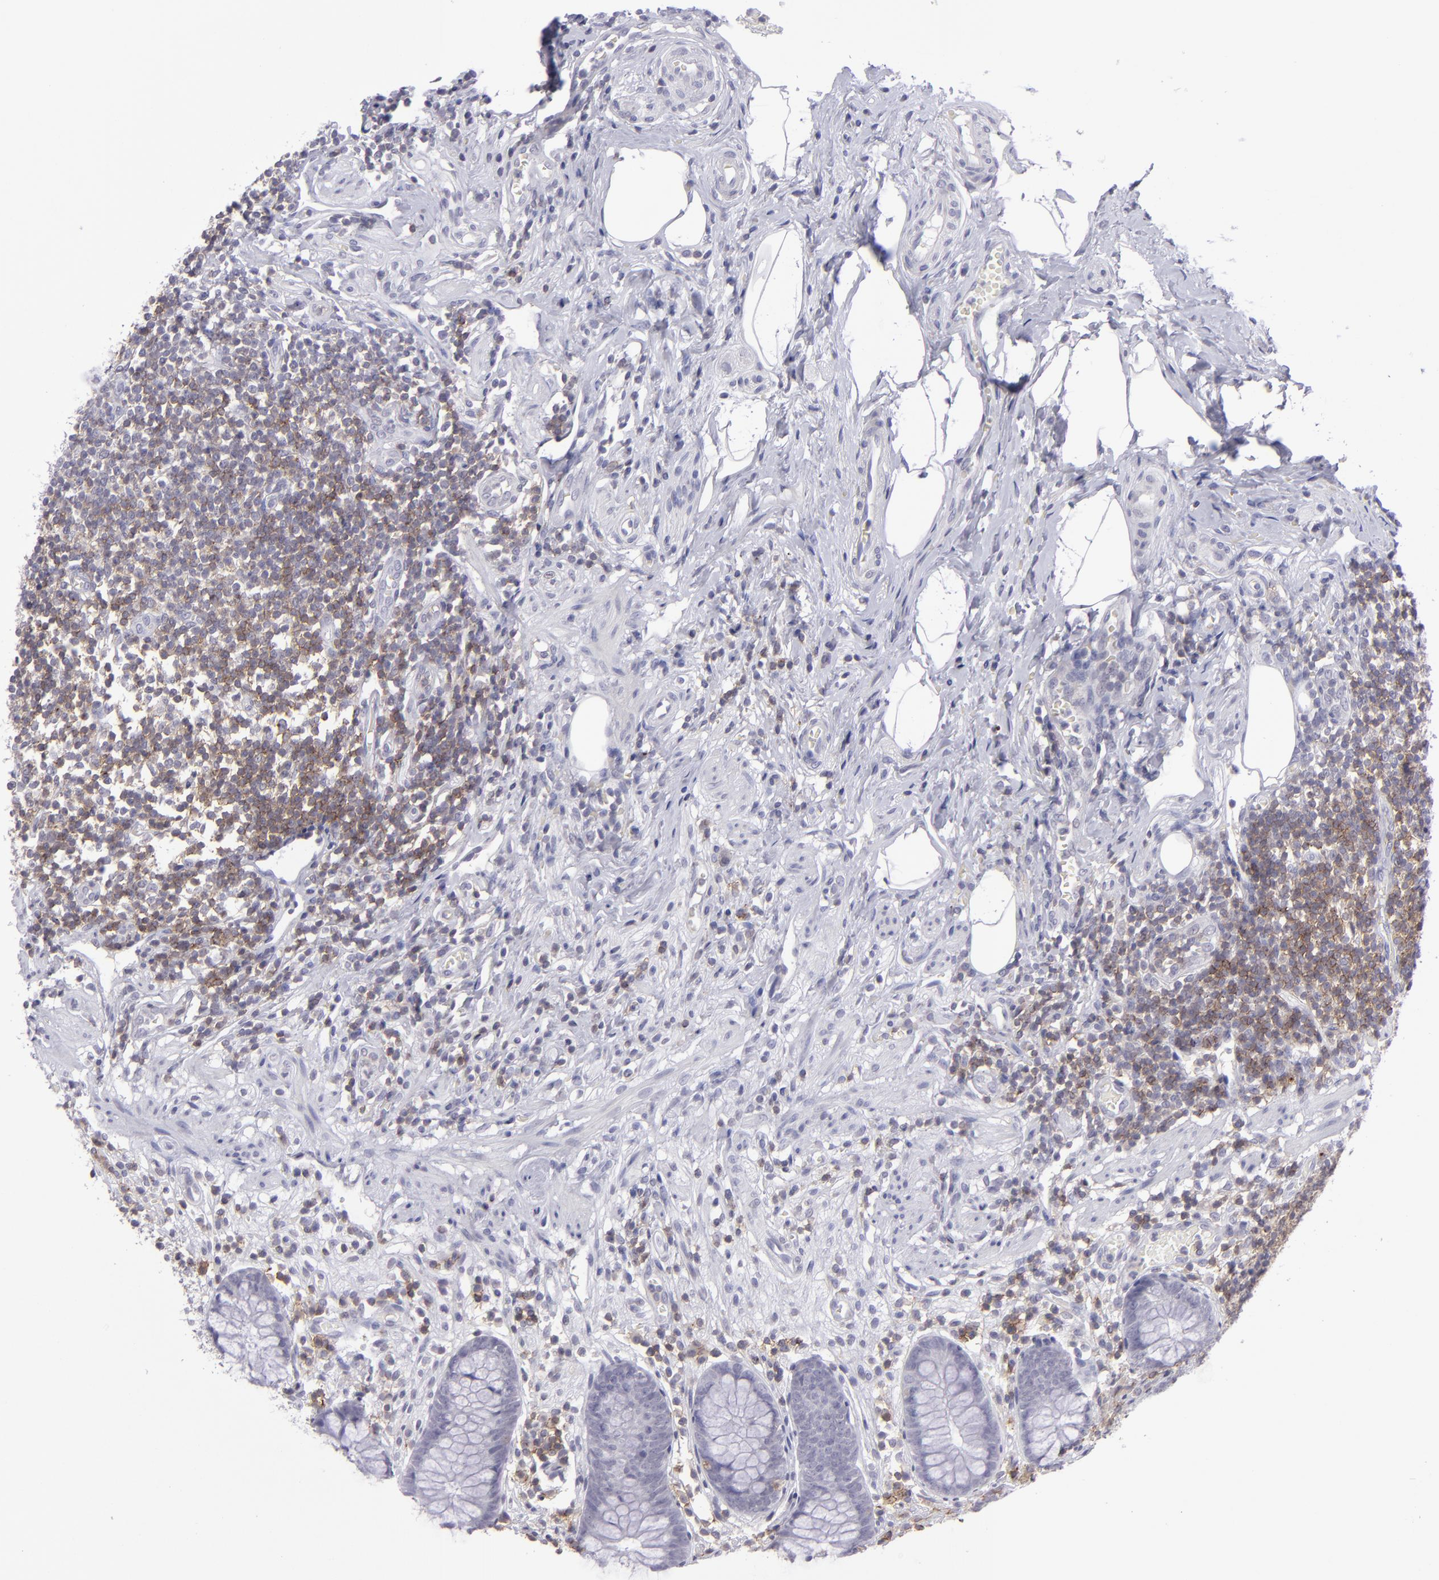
{"staining": {"intensity": "negative", "quantity": "none", "location": "none"}, "tissue": "appendix", "cell_type": "Glandular cells", "image_type": "normal", "snomed": [{"axis": "morphology", "description": "Normal tissue, NOS"}, {"axis": "topography", "description": "Appendix"}], "caption": "There is no significant expression in glandular cells of appendix. (Stains: DAB (3,3'-diaminobenzidine) immunohistochemistry with hematoxylin counter stain, Microscopy: brightfield microscopy at high magnification).", "gene": "CD48", "patient": {"sex": "male", "age": 38}}